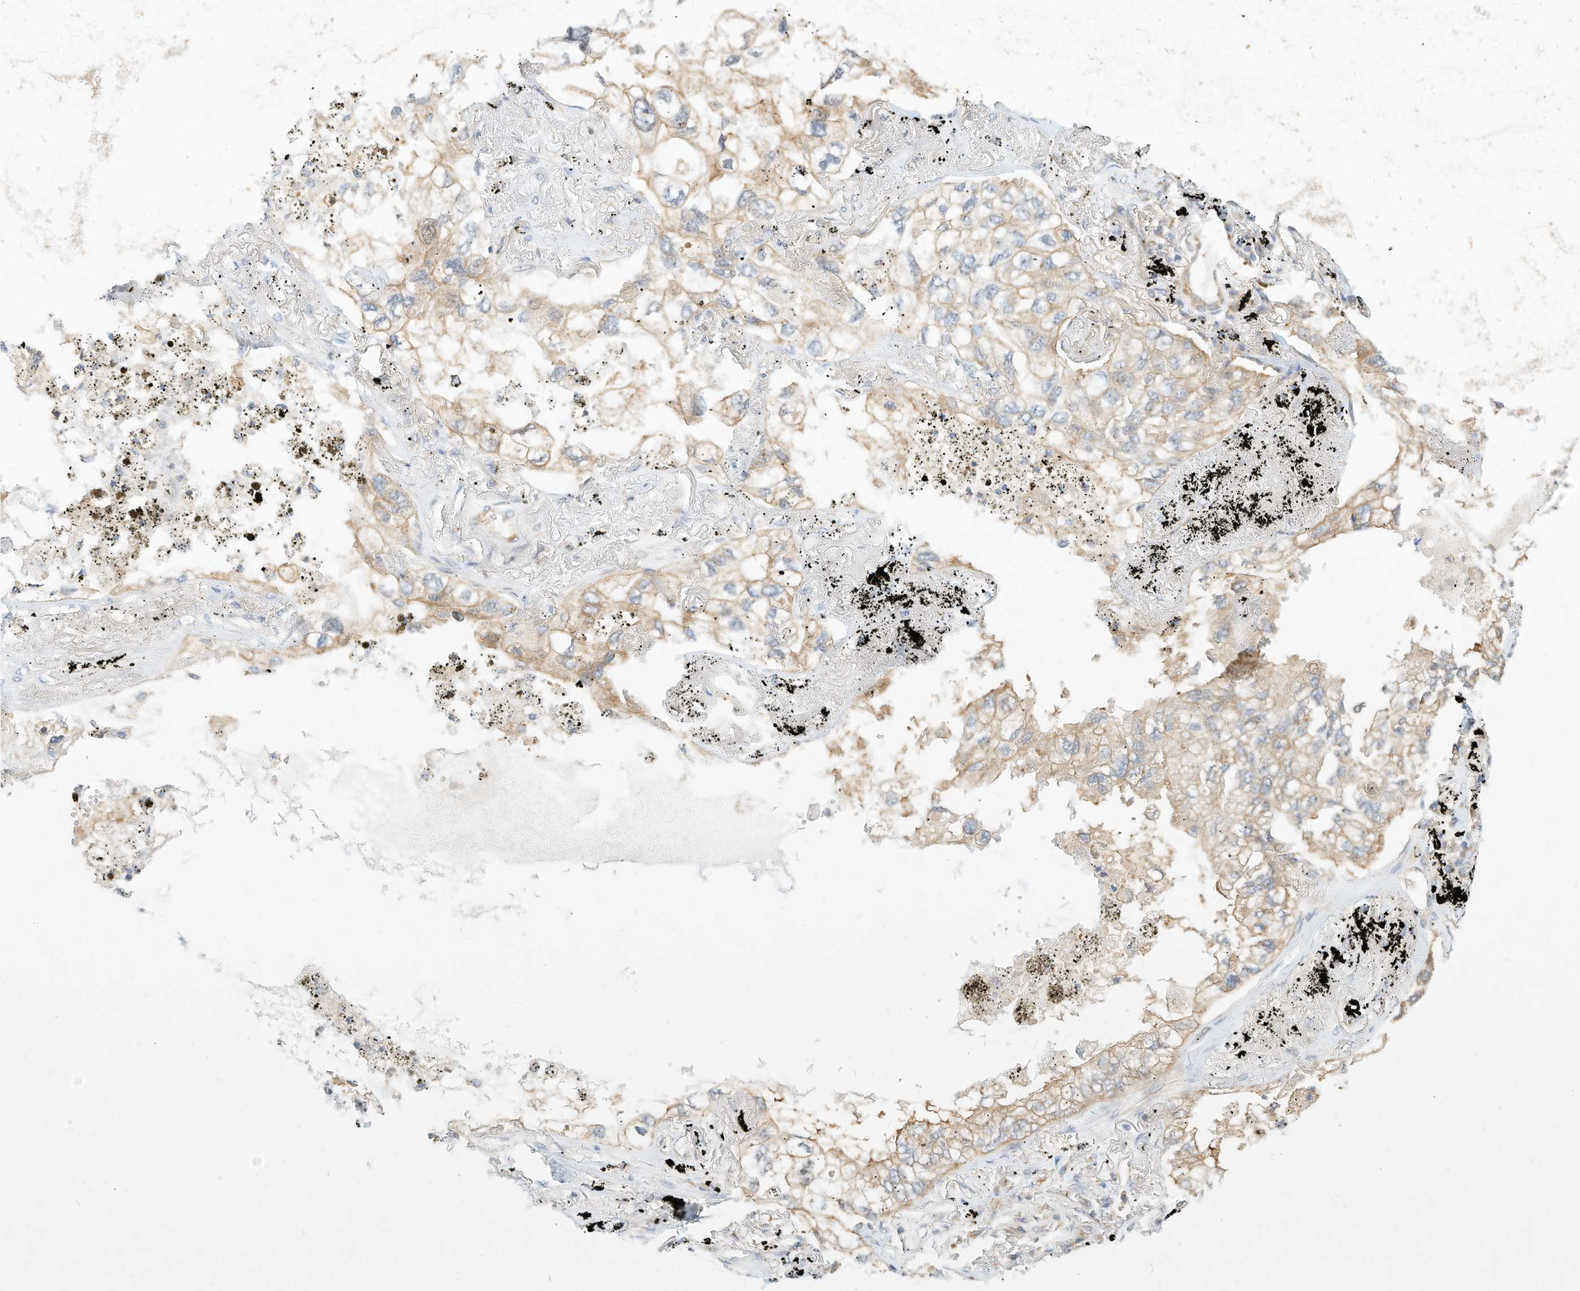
{"staining": {"intensity": "weak", "quantity": "25%-75%", "location": "cytoplasmic/membranous"}, "tissue": "lung cancer", "cell_type": "Tumor cells", "image_type": "cancer", "snomed": [{"axis": "morphology", "description": "Adenocarcinoma, NOS"}, {"axis": "topography", "description": "Lung"}], "caption": "Lung adenocarcinoma tissue reveals weak cytoplasmic/membranous positivity in about 25%-75% of tumor cells", "gene": "OFD1", "patient": {"sex": "male", "age": 65}}